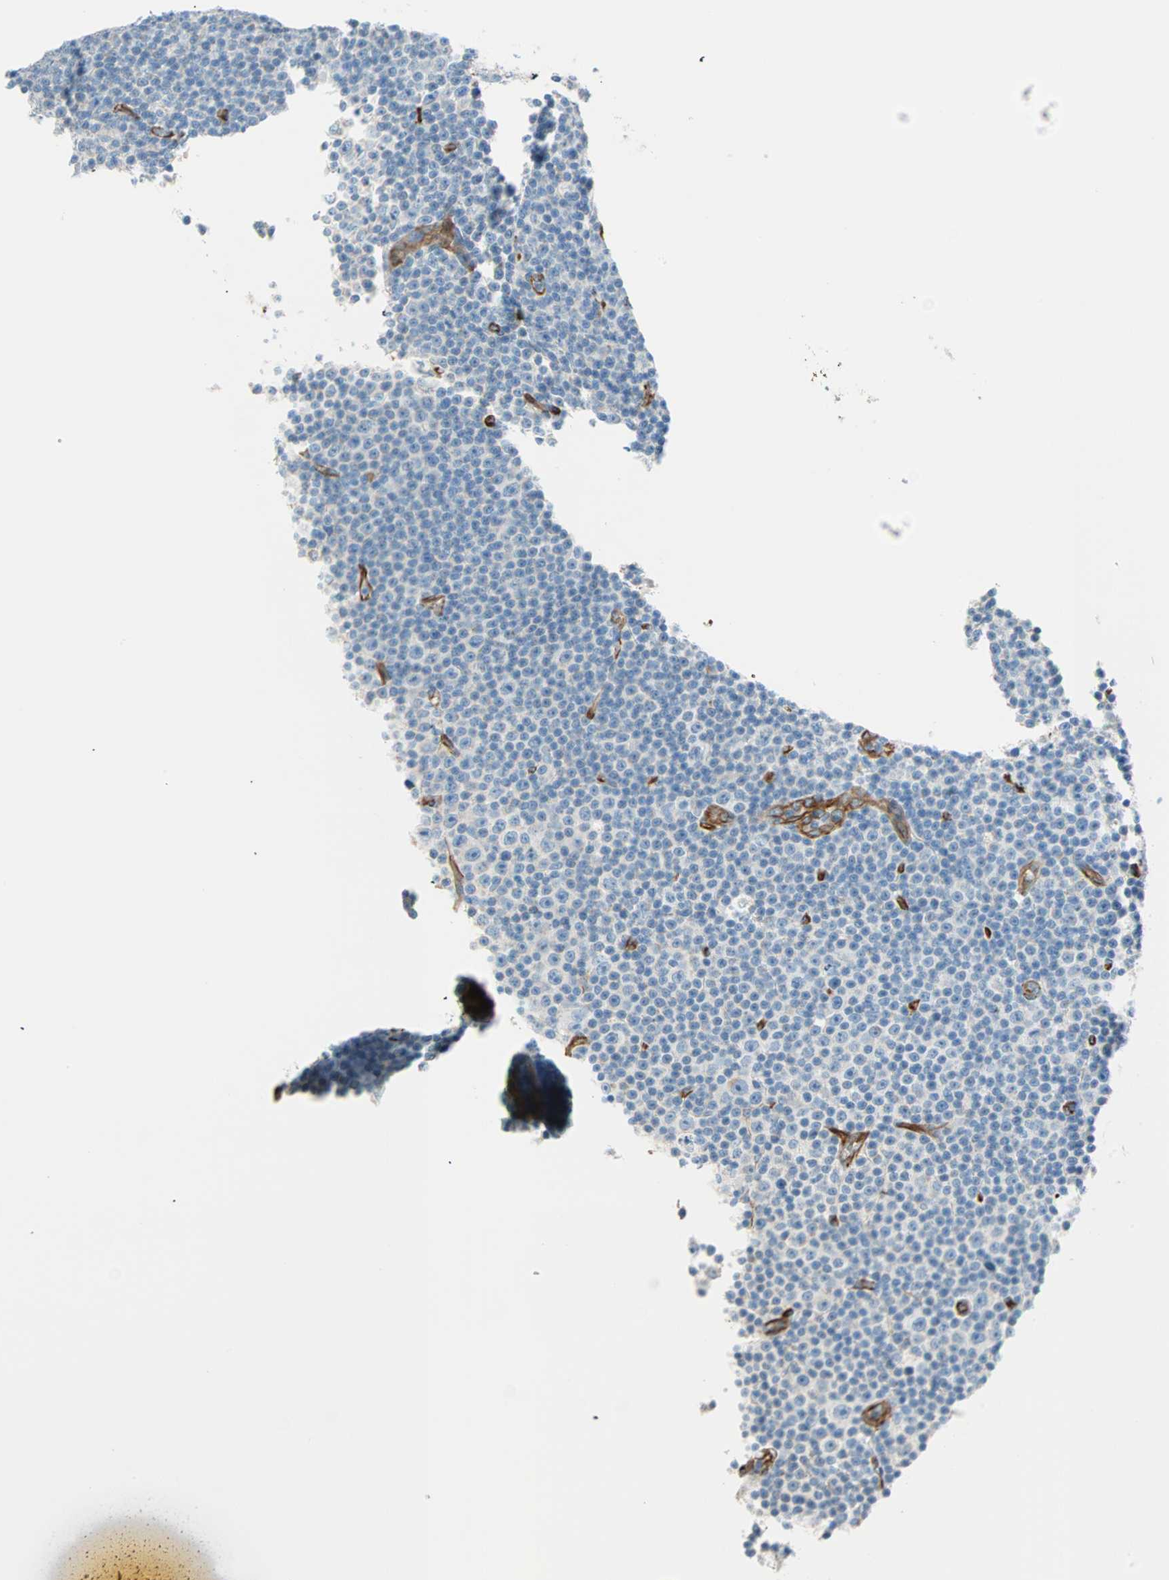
{"staining": {"intensity": "negative", "quantity": "none", "location": "none"}, "tissue": "lymphoma", "cell_type": "Tumor cells", "image_type": "cancer", "snomed": [{"axis": "morphology", "description": "Malignant lymphoma, non-Hodgkin's type, Low grade"}, {"axis": "topography", "description": "Lymph node"}], "caption": "Immunohistochemical staining of lymphoma displays no significant expression in tumor cells. (Brightfield microscopy of DAB immunohistochemistry (IHC) at high magnification).", "gene": "NES", "patient": {"sex": "female", "age": 67}}